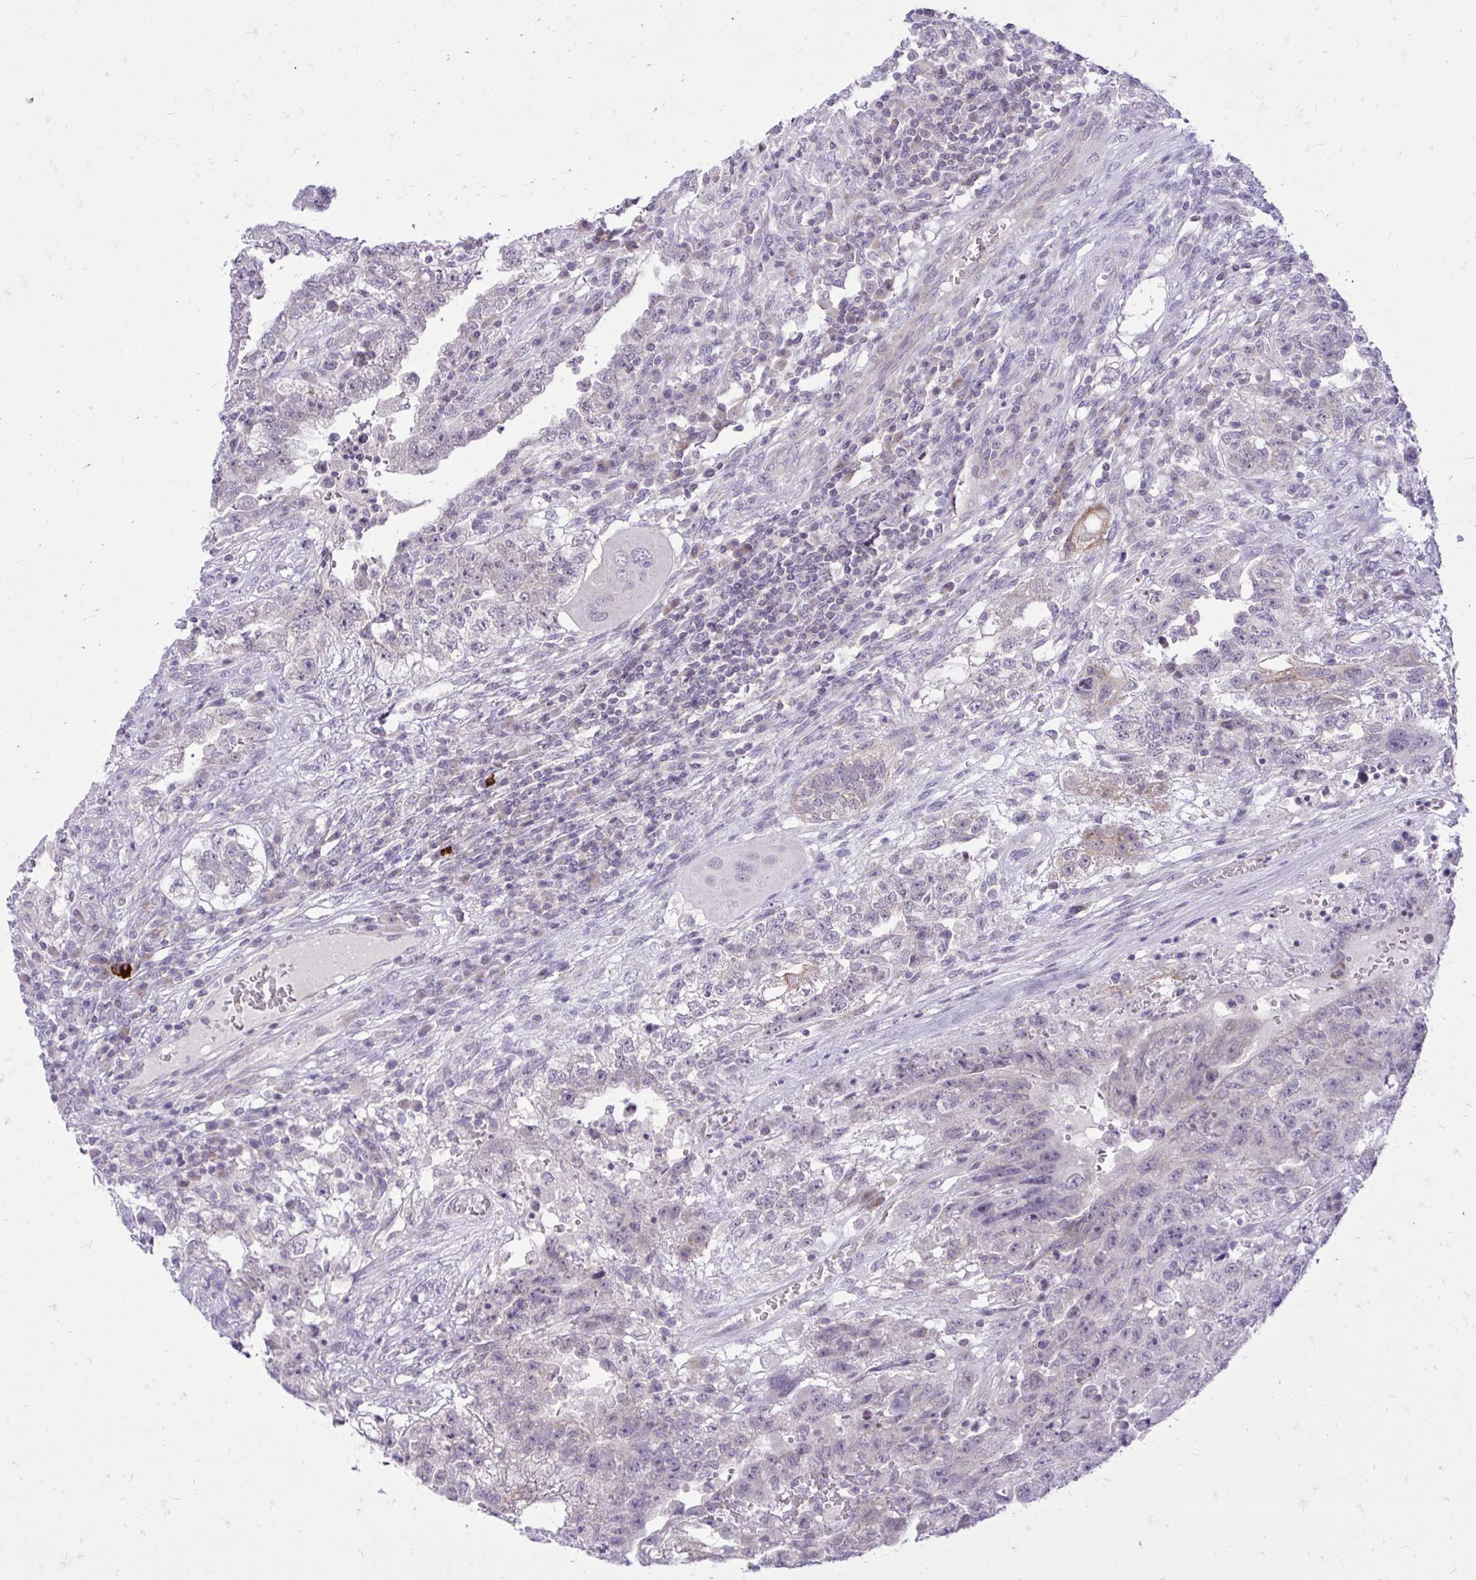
{"staining": {"intensity": "negative", "quantity": "none", "location": "none"}, "tissue": "testis cancer", "cell_type": "Tumor cells", "image_type": "cancer", "snomed": [{"axis": "morphology", "description": "Carcinoma, Embryonal, NOS"}, {"axis": "topography", "description": "Testis"}], "caption": "This is a micrograph of immunohistochemistry staining of testis cancer (embryonal carcinoma), which shows no positivity in tumor cells.", "gene": "SPTBN2", "patient": {"sex": "male", "age": 26}}